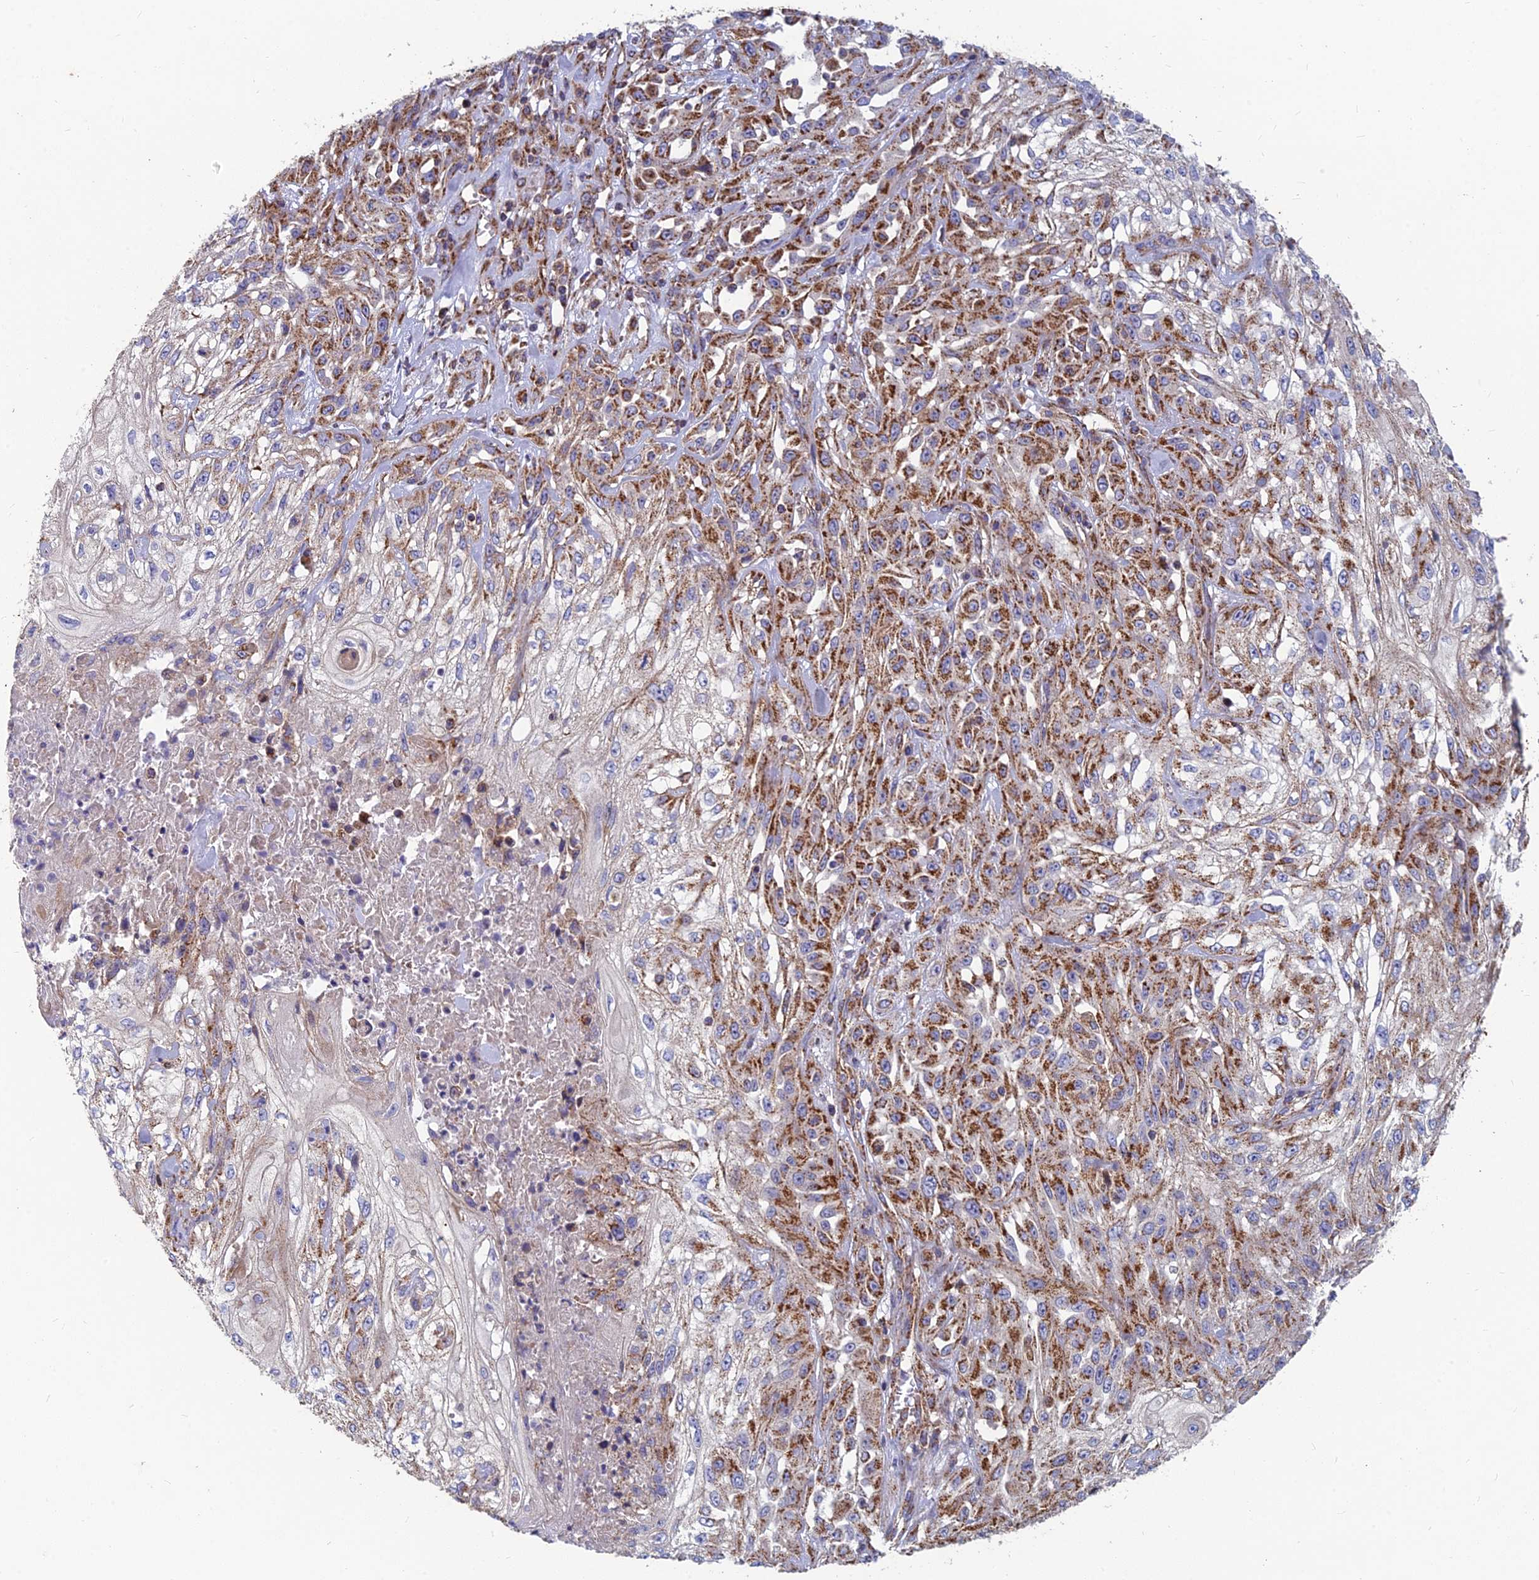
{"staining": {"intensity": "strong", "quantity": "25%-75%", "location": "cytoplasmic/membranous"}, "tissue": "skin cancer", "cell_type": "Tumor cells", "image_type": "cancer", "snomed": [{"axis": "morphology", "description": "Squamous cell carcinoma, NOS"}, {"axis": "morphology", "description": "Squamous cell carcinoma, metastatic, NOS"}, {"axis": "topography", "description": "Skin"}, {"axis": "topography", "description": "Lymph node"}], "caption": "Tumor cells exhibit high levels of strong cytoplasmic/membranous expression in approximately 25%-75% of cells in skin cancer (squamous cell carcinoma).", "gene": "MRPS9", "patient": {"sex": "male", "age": 75}}